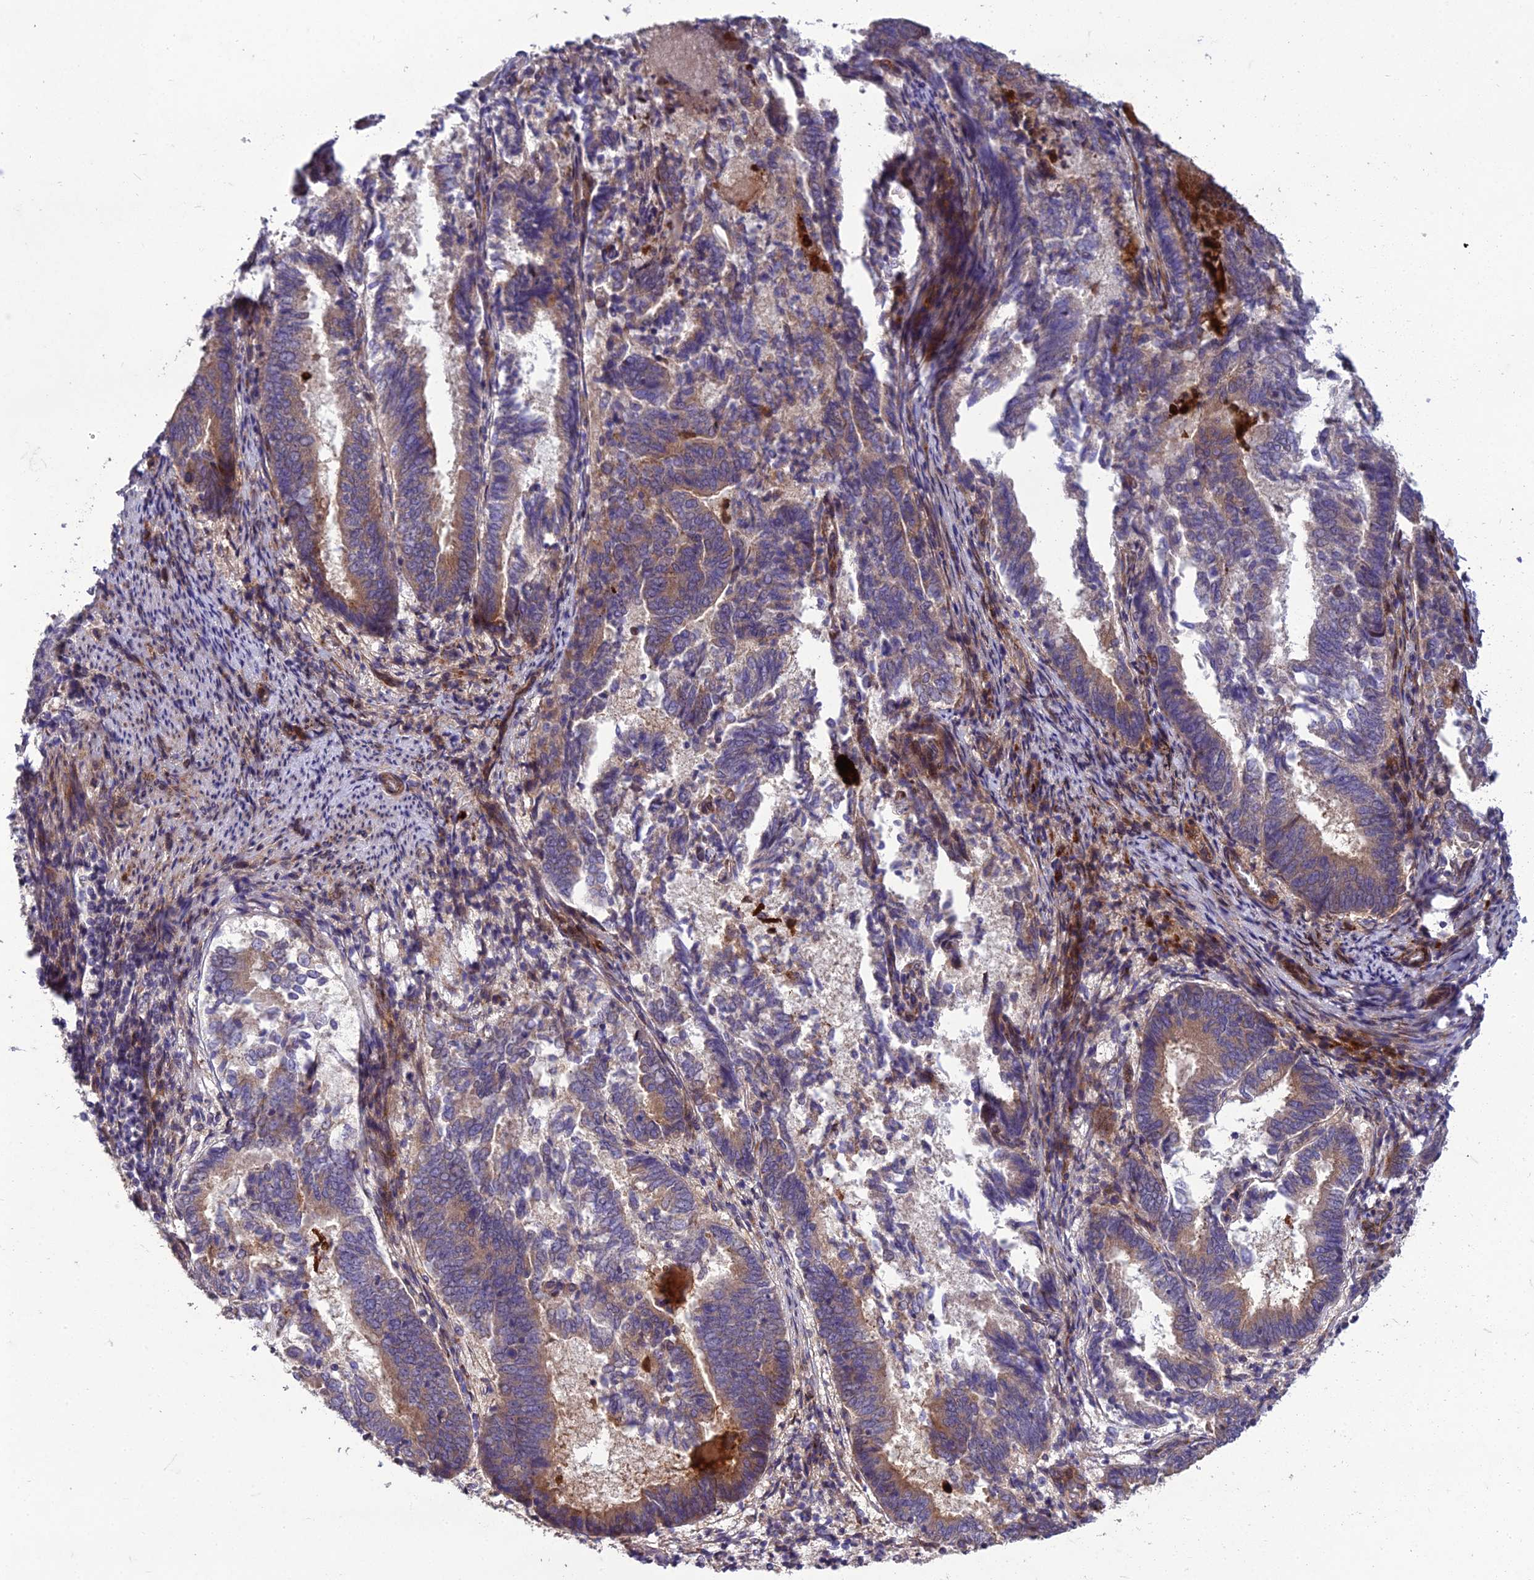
{"staining": {"intensity": "weak", "quantity": "25%-75%", "location": "cytoplasmic/membranous"}, "tissue": "endometrial cancer", "cell_type": "Tumor cells", "image_type": "cancer", "snomed": [{"axis": "morphology", "description": "Adenocarcinoma, NOS"}, {"axis": "topography", "description": "Endometrium"}], "caption": "A high-resolution histopathology image shows immunohistochemistry staining of endometrial cancer, which reveals weak cytoplasmic/membranous staining in about 25%-75% of tumor cells. The protein of interest is stained brown, and the nuclei are stained in blue (DAB (3,3'-diaminobenzidine) IHC with brightfield microscopy, high magnification).", "gene": "ADIPOR2", "patient": {"sex": "female", "age": 80}}